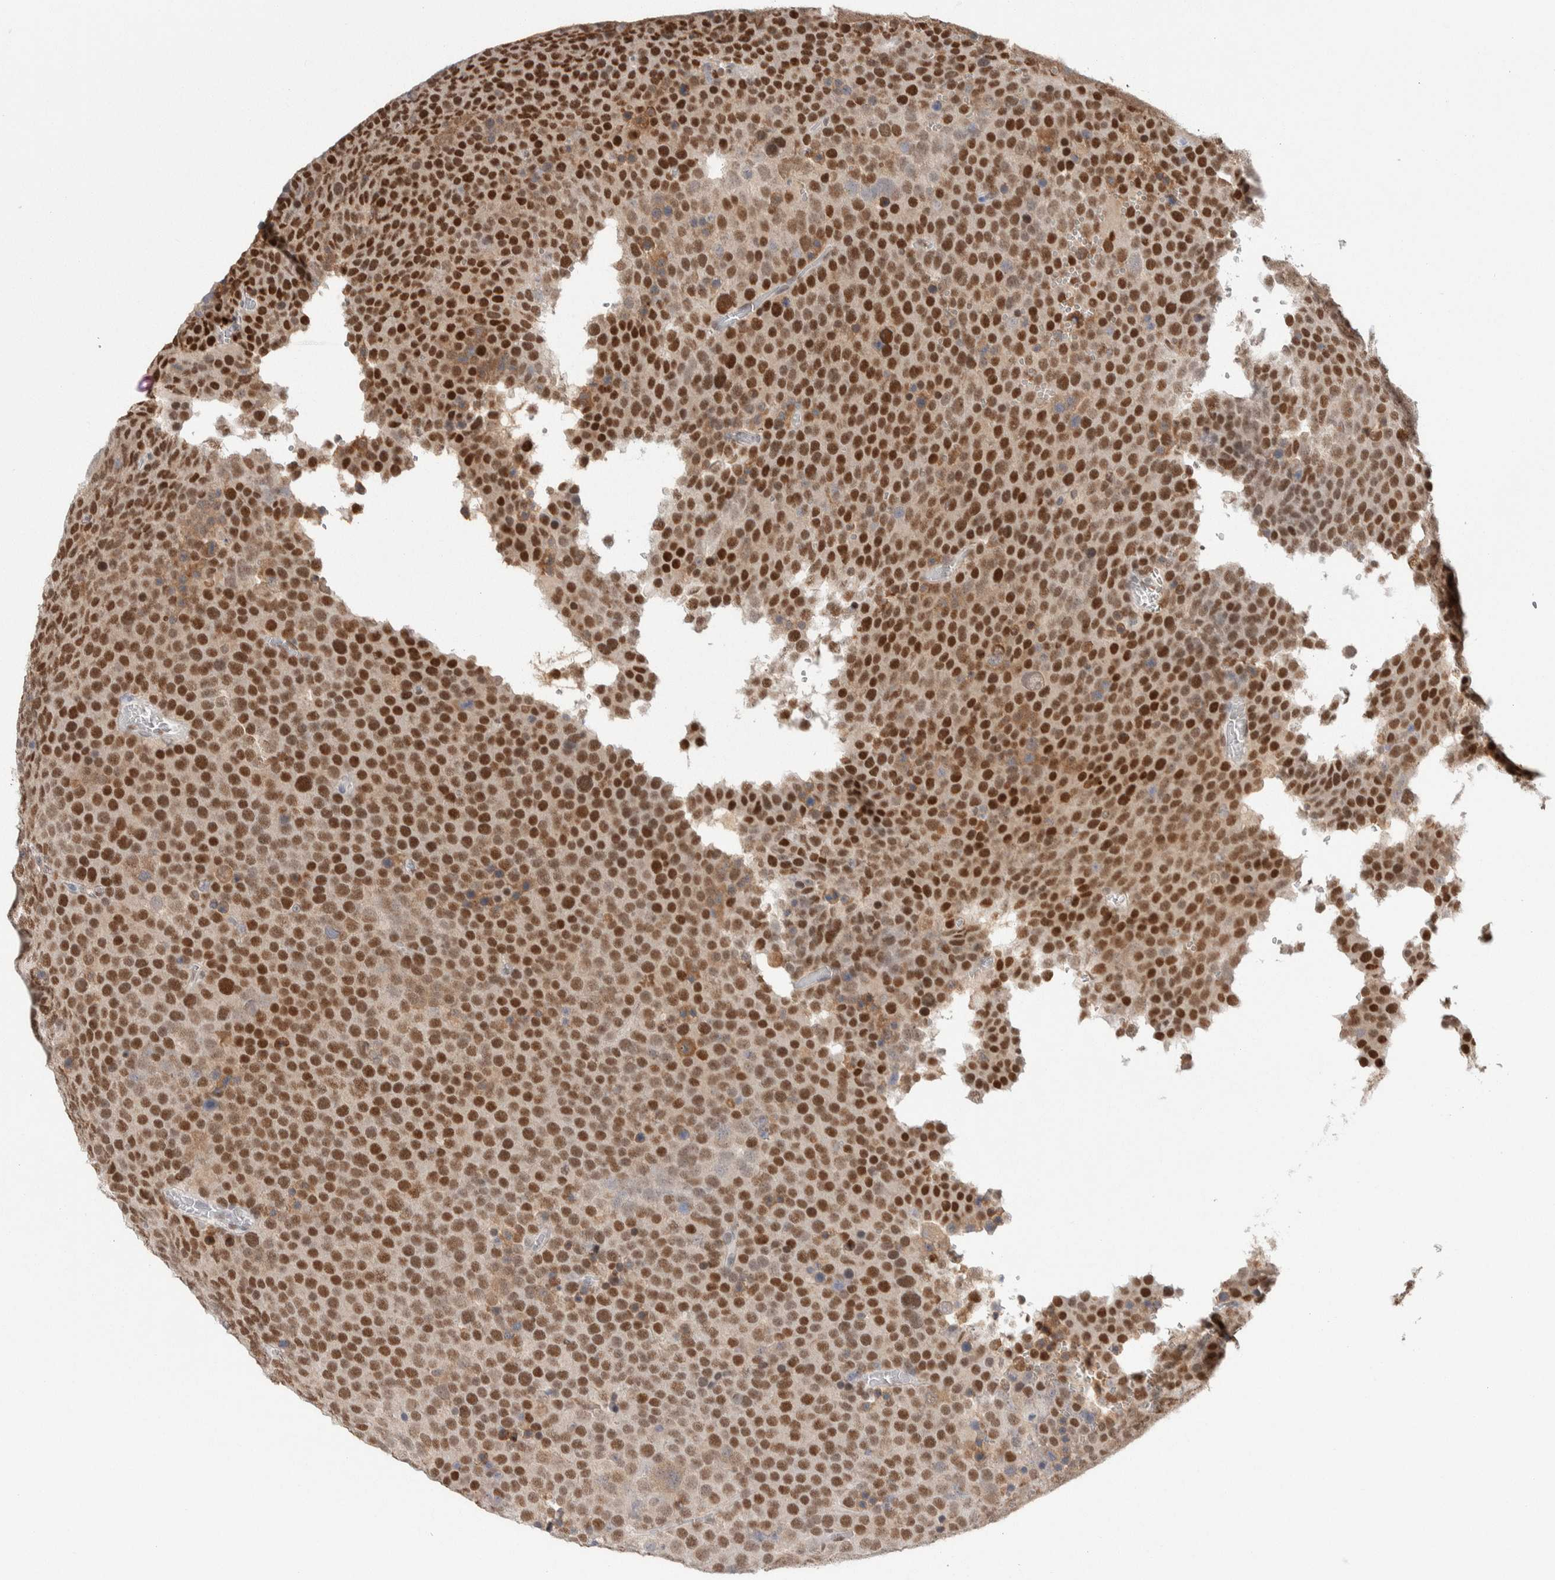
{"staining": {"intensity": "strong", "quantity": ">75%", "location": "nuclear"}, "tissue": "testis cancer", "cell_type": "Tumor cells", "image_type": "cancer", "snomed": [{"axis": "morphology", "description": "Seminoma, NOS"}, {"axis": "topography", "description": "Testis"}], "caption": "Brown immunohistochemical staining in human seminoma (testis) demonstrates strong nuclear staining in about >75% of tumor cells. (DAB IHC, brown staining for protein, blue staining for nuclei).", "gene": "PRMT1", "patient": {"sex": "male", "age": 71}}